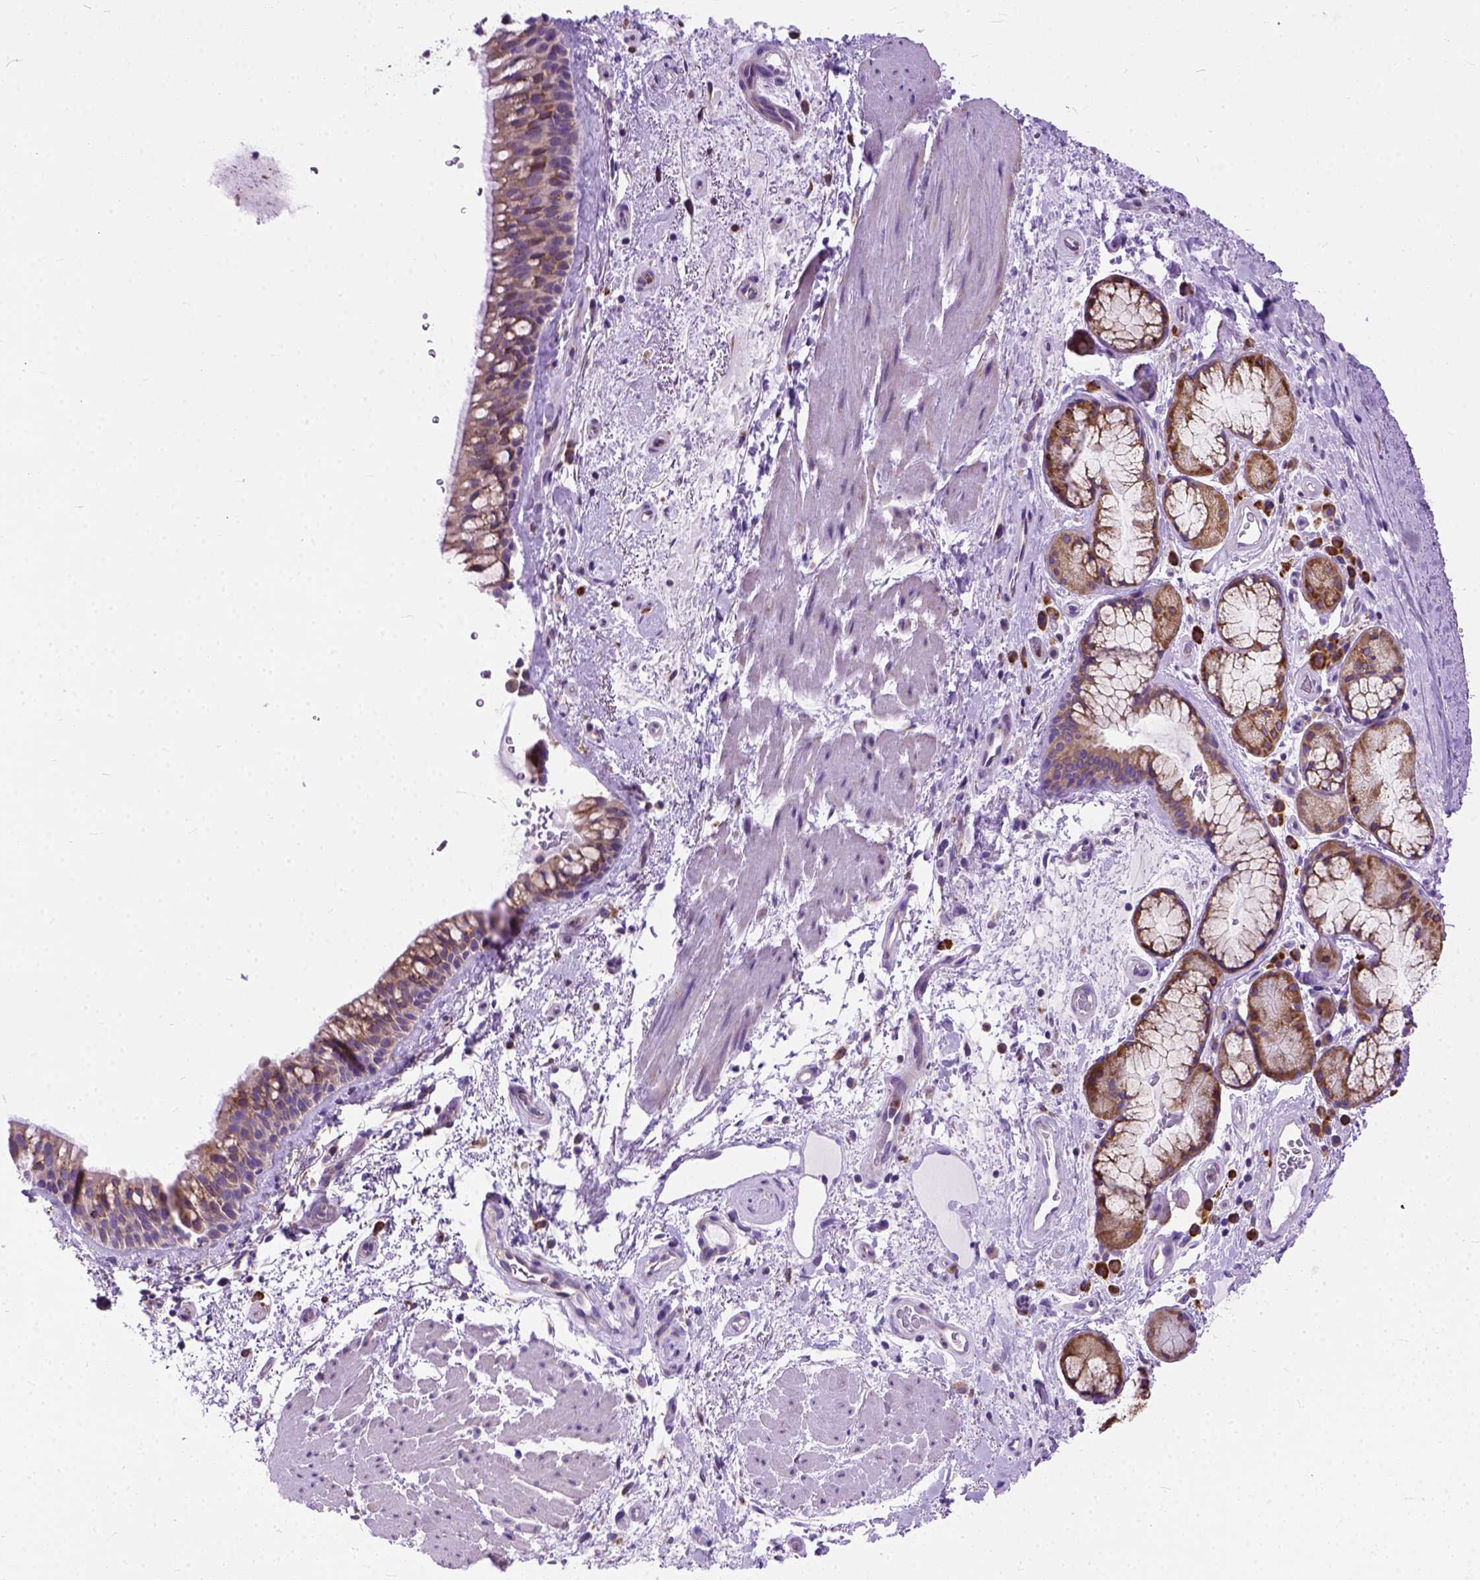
{"staining": {"intensity": "moderate", "quantity": "25%-75%", "location": "cytoplasmic/membranous"}, "tissue": "bronchus", "cell_type": "Respiratory epithelial cells", "image_type": "normal", "snomed": [{"axis": "morphology", "description": "Normal tissue, NOS"}, {"axis": "topography", "description": "Bronchus"}], "caption": "An IHC photomicrograph of unremarkable tissue is shown. Protein staining in brown labels moderate cytoplasmic/membranous positivity in bronchus within respiratory epithelial cells.", "gene": "PLK4", "patient": {"sex": "male", "age": 48}}